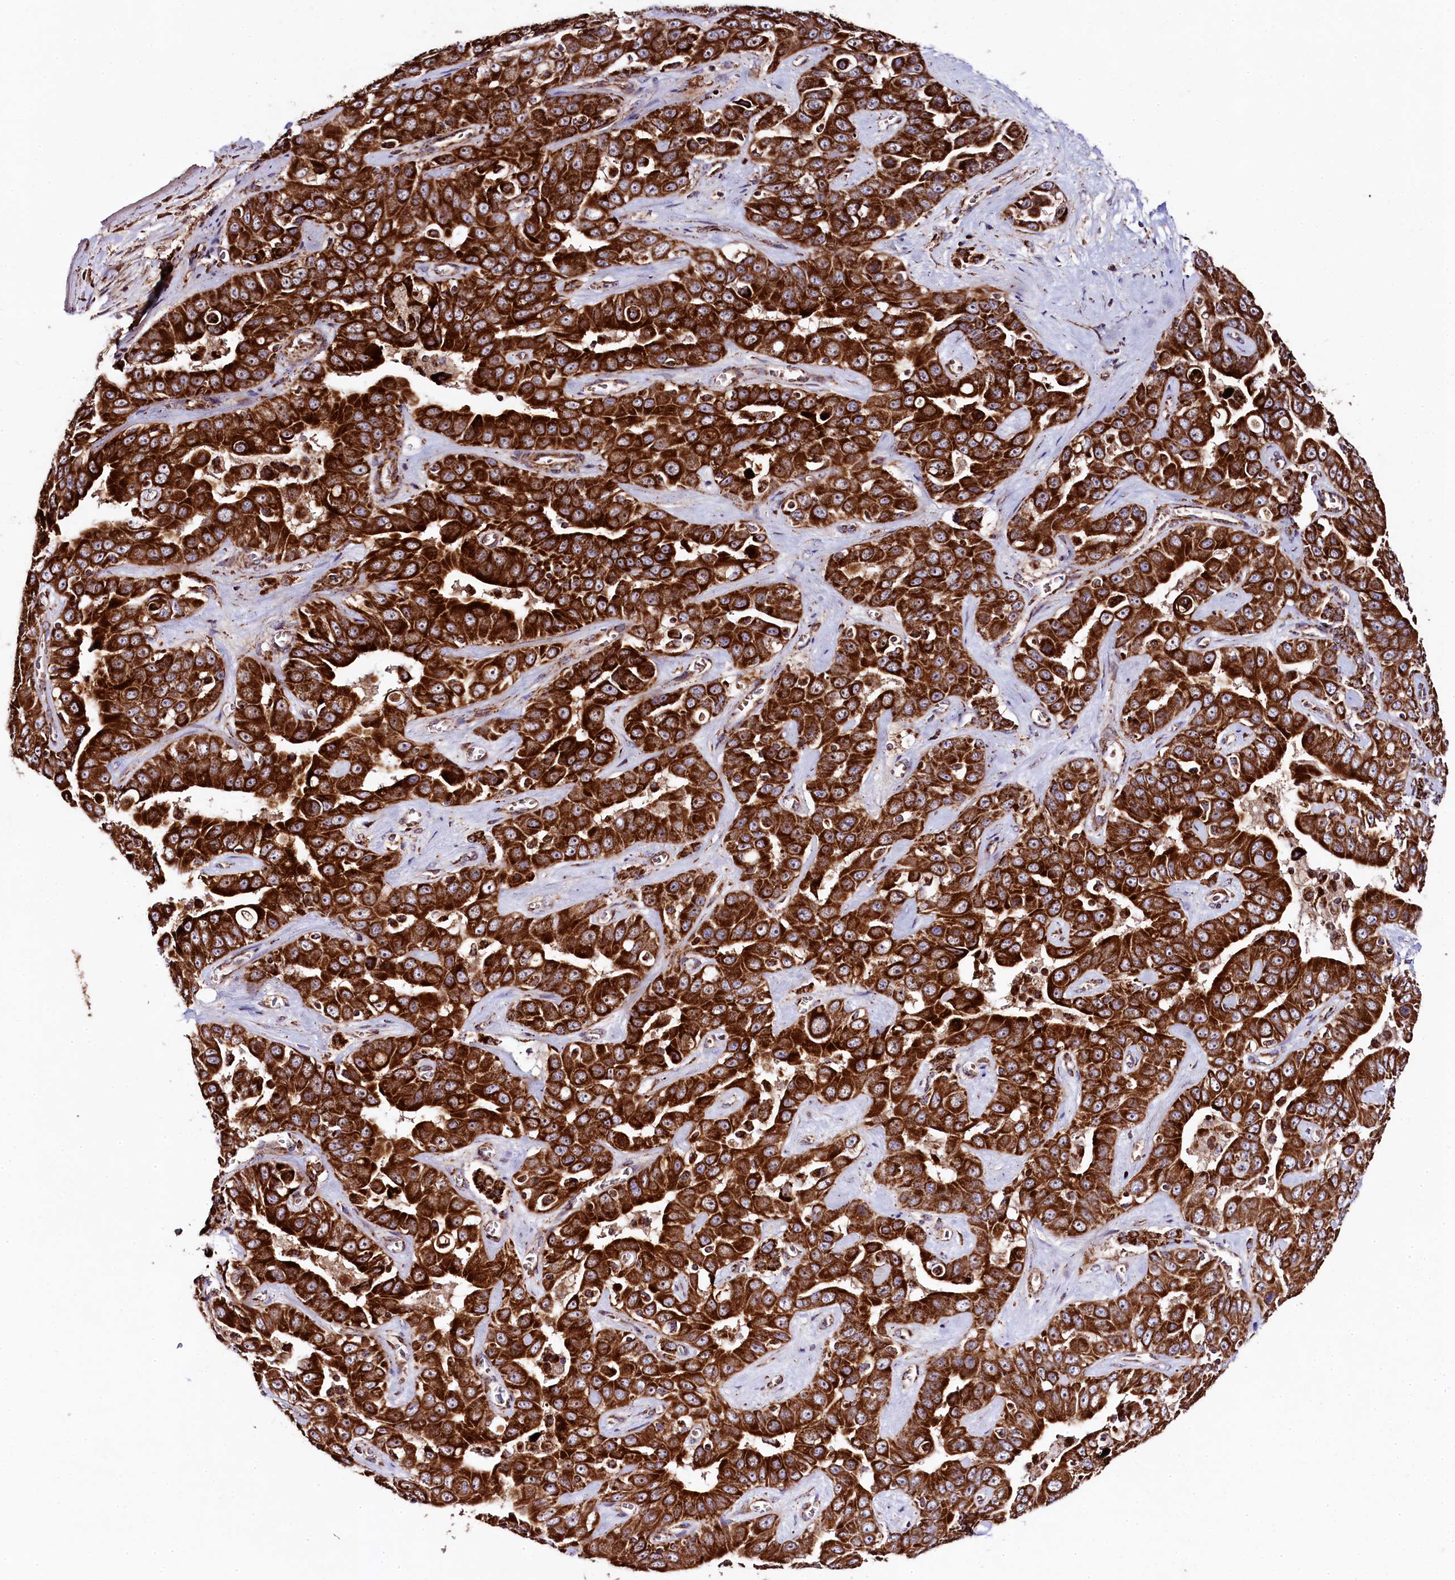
{"staining": {"intensity": "strong", "quantity": ">75%", "location": "cytoplasmic/membranous"}, "tissue": "liver cancer", "cell_type": "Tumor cells", "image_type": "cancer", "snomed": [{"axis": "morphology", "description": "Cholangiocarcinoma"}, {"axis": "topography", "description": "Liver"}], "caption": "Liver cancer stained with IHC reveals strong cytoplasmic/membranous staining in approximately >75% of tumor cells.", "gene": "CLYBL", "patient": {"sex": "female", "age": 52}}